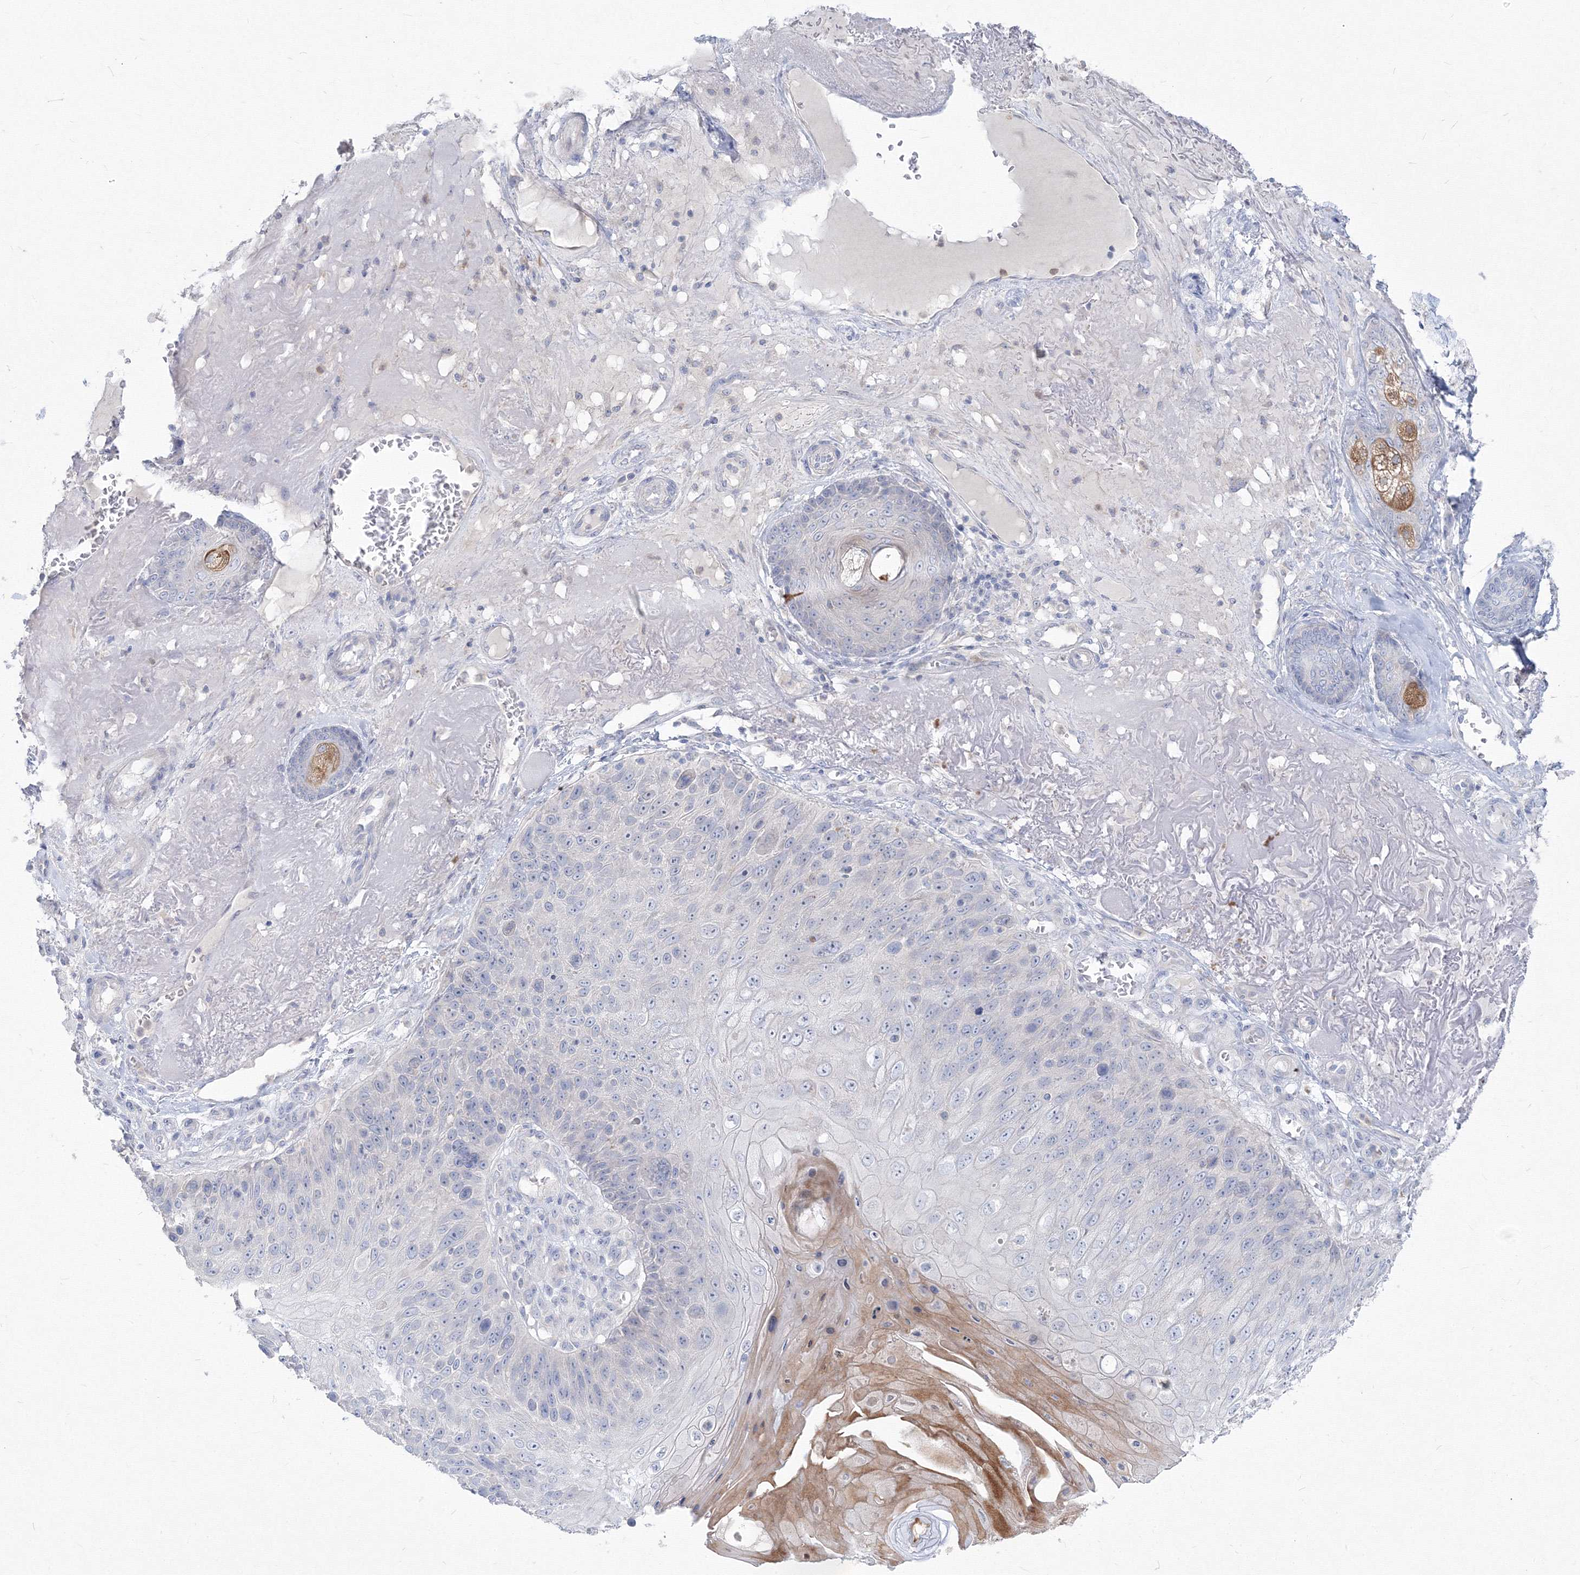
{"staining": {"intensity": "negative", "quantity": "none", "location": "none"}, "tissue": "skin cancer", "cell_type": "Tumor cells", "image_type": "cancer", "snomed": [{"axis": "morphology", "description": "Squamous cell carcinoma, NOS"}, {"axis": "topography", "description": "Skin"}], "caption": "Tumor cells are negative for brown protein staining in skin cancer.", "gene": "FBXL8", "patient": {"sex": "female", "age": 88}}